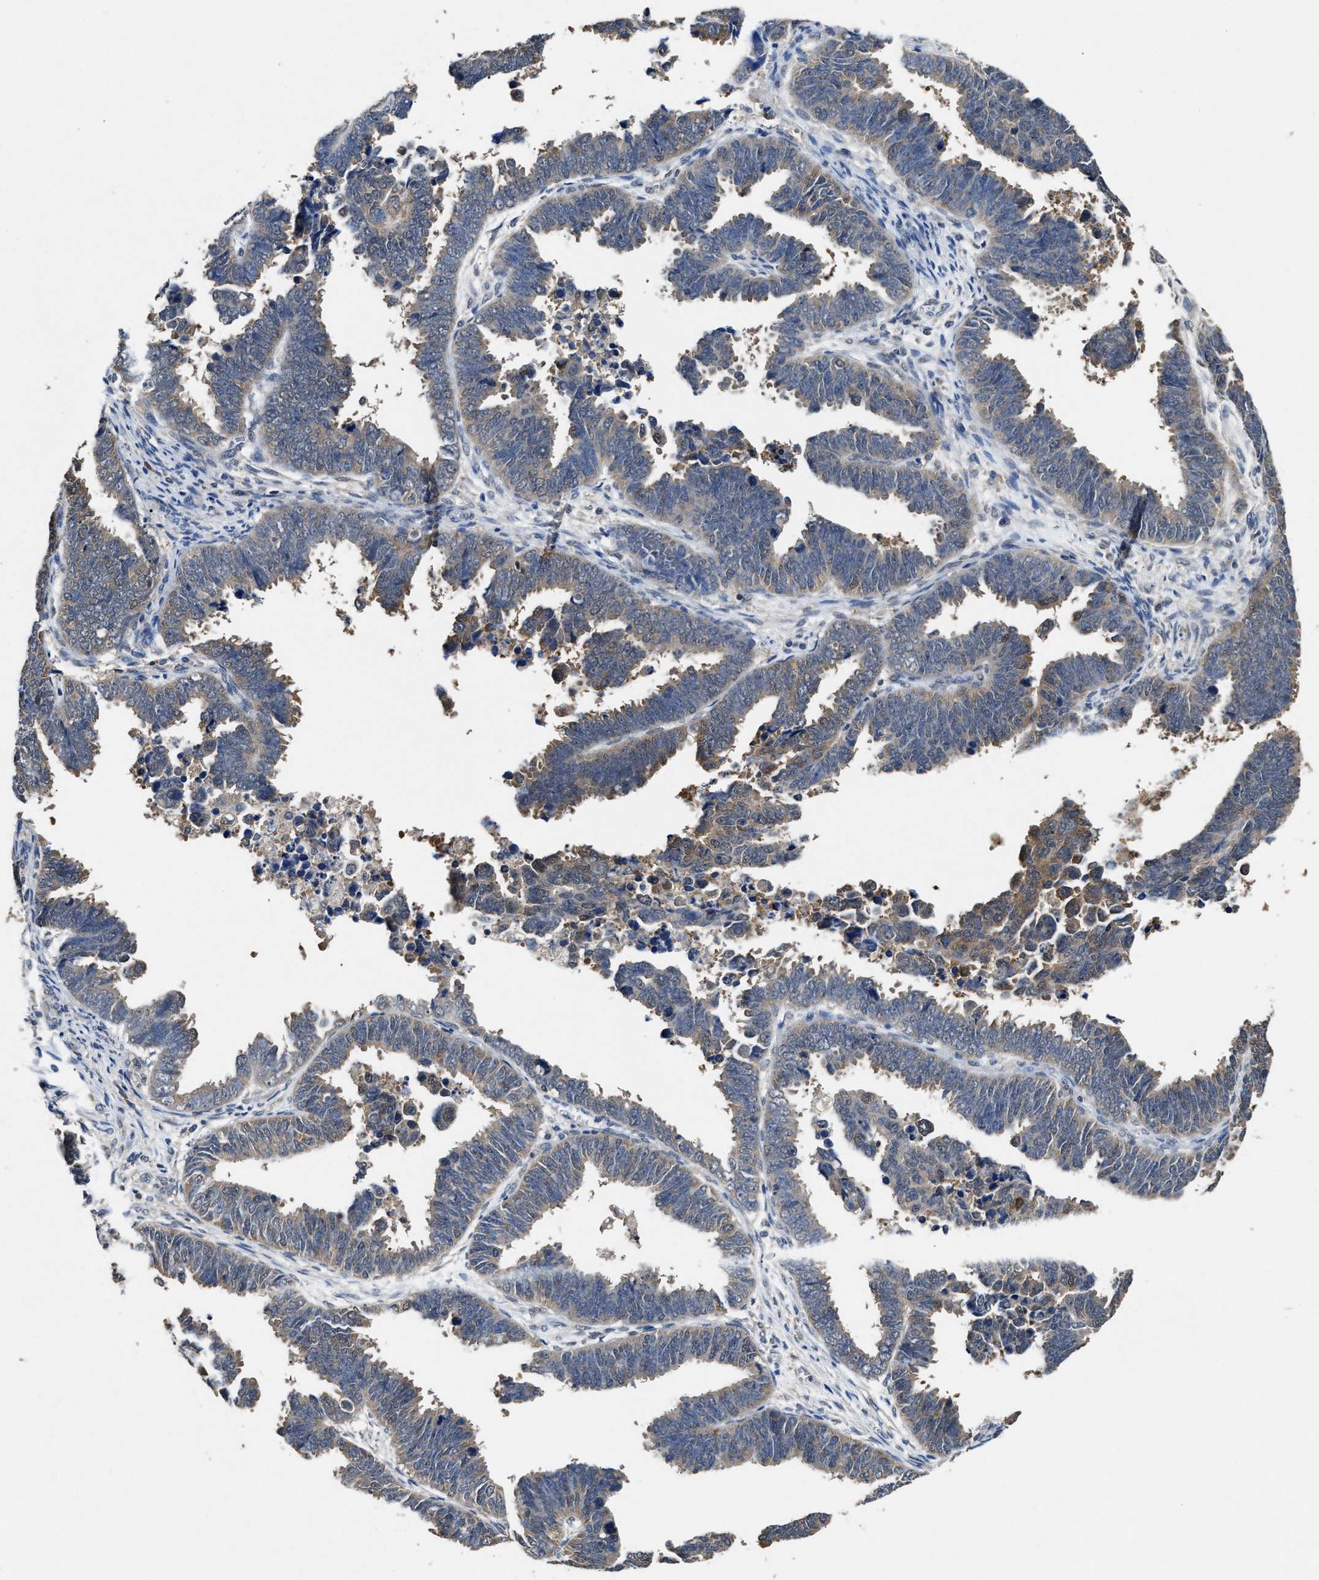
{"staining": {"intensity": "weak", "quantity": ">75%", "location": "cytoplasmic/membranous"}, "tissue": "endometrial cancer", "cell_type": "Tumor cells", "image_type": "cancer", "snomed": [{"axis": "morphology", "description": "Adenocarcinoma, NOS"}, {"axis": "topography", "description": "Endometrium"}], "caption": "Immunohistochemical staining of human endometrial adenocarcinoma shows weak cytoplasmic/membranous protein staining in approximately >75% of tumor cells.", "gene": "ACAT2", "patient": {"sex": "female", "age": 75}}